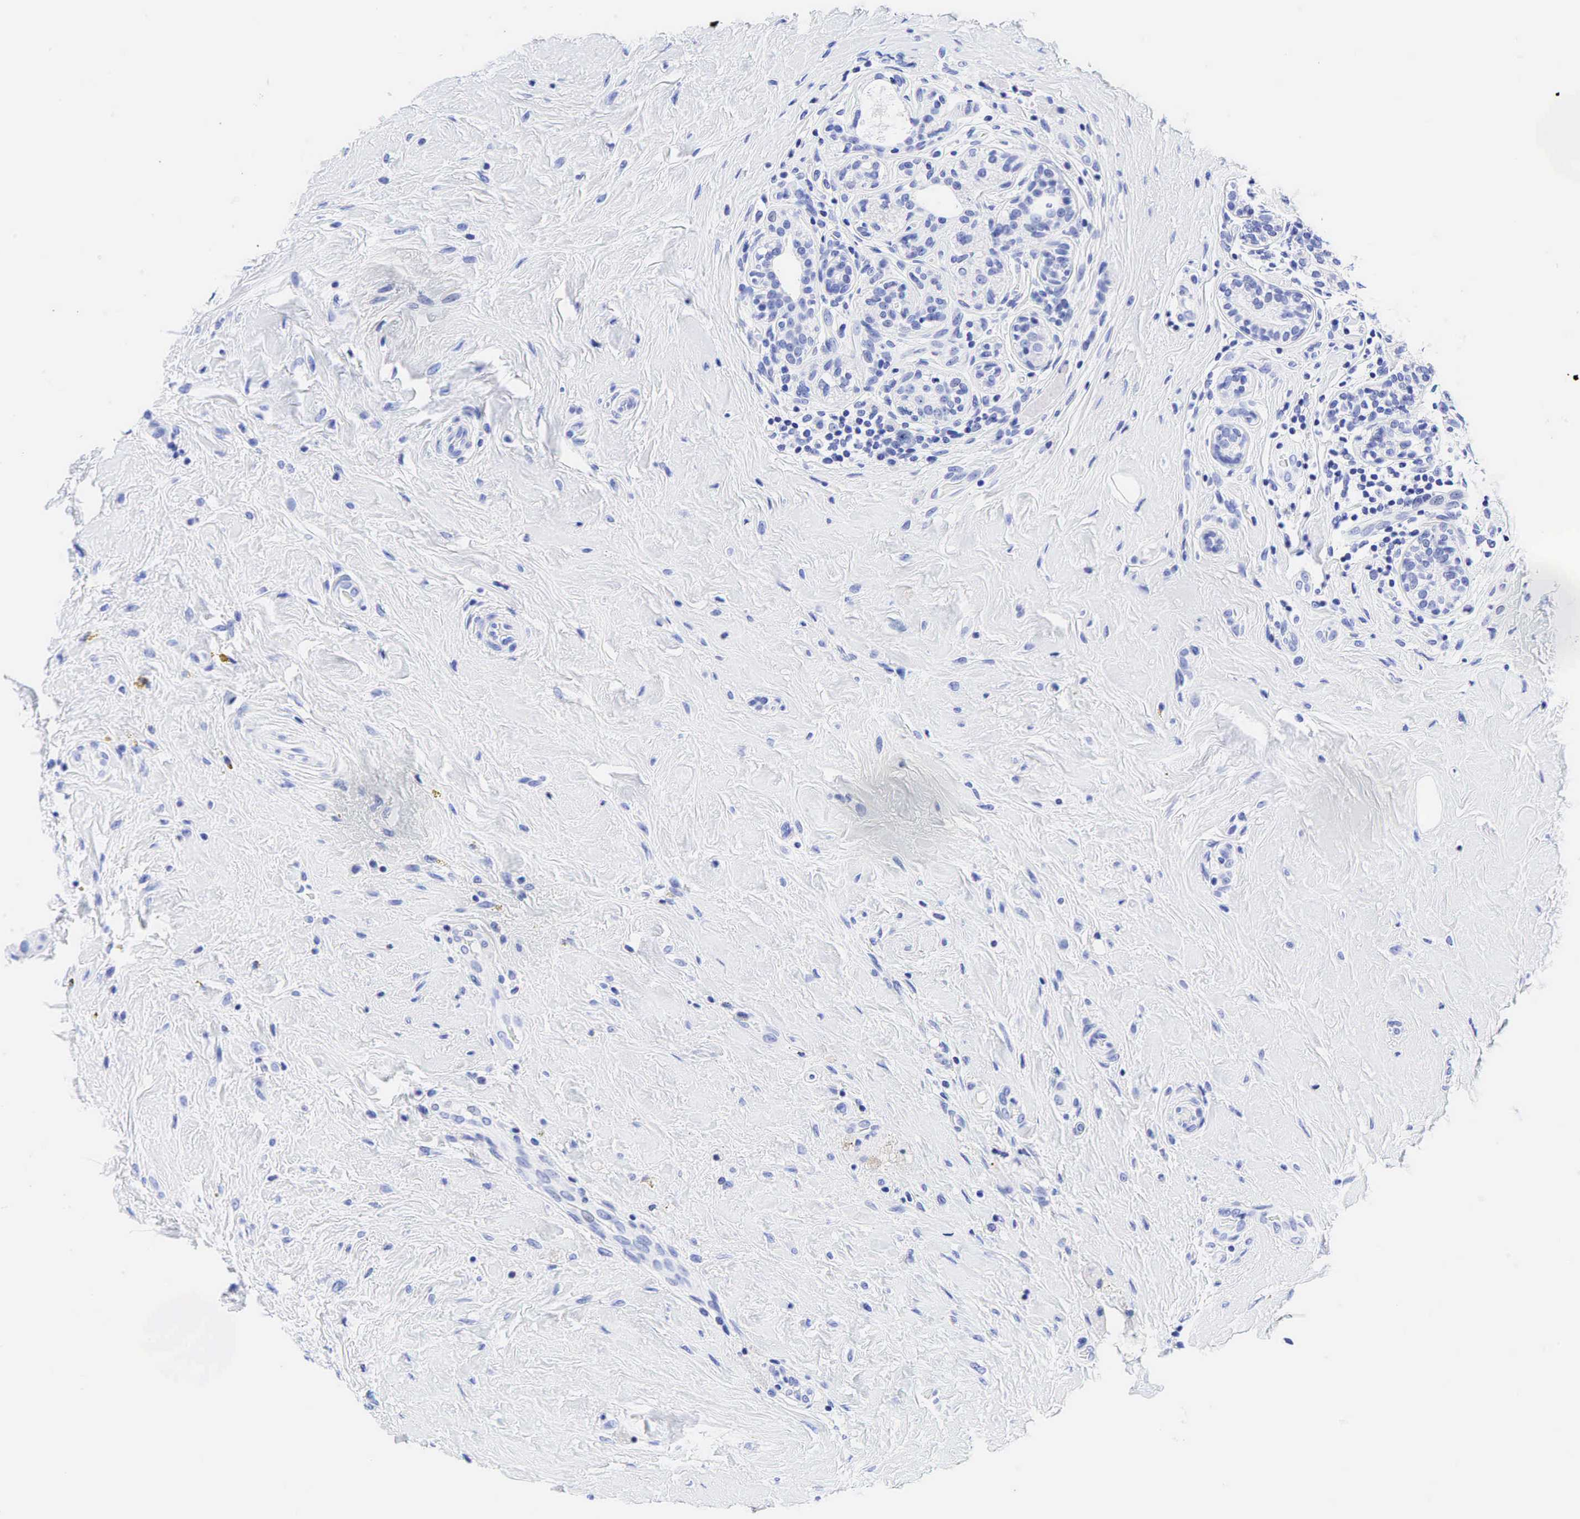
{"staining": {"intensity": "negative", "quantity": "none", "location": "none"}, "tissue": "breast cancer", "cell_type": "Tumor cells", "image_type": "cancer", "snomed": [{"axis": "morphology", "description": "Duct carcinoma"}, {"axis": "topography", "description": "Breast"}], "caption": "Photomicrograph shows no protein positivity in tumor cells of invasive ductal carcinoma (breast) tissue.", "gene": "CHGA", "patient": {"sex": "female", "age": 72}}